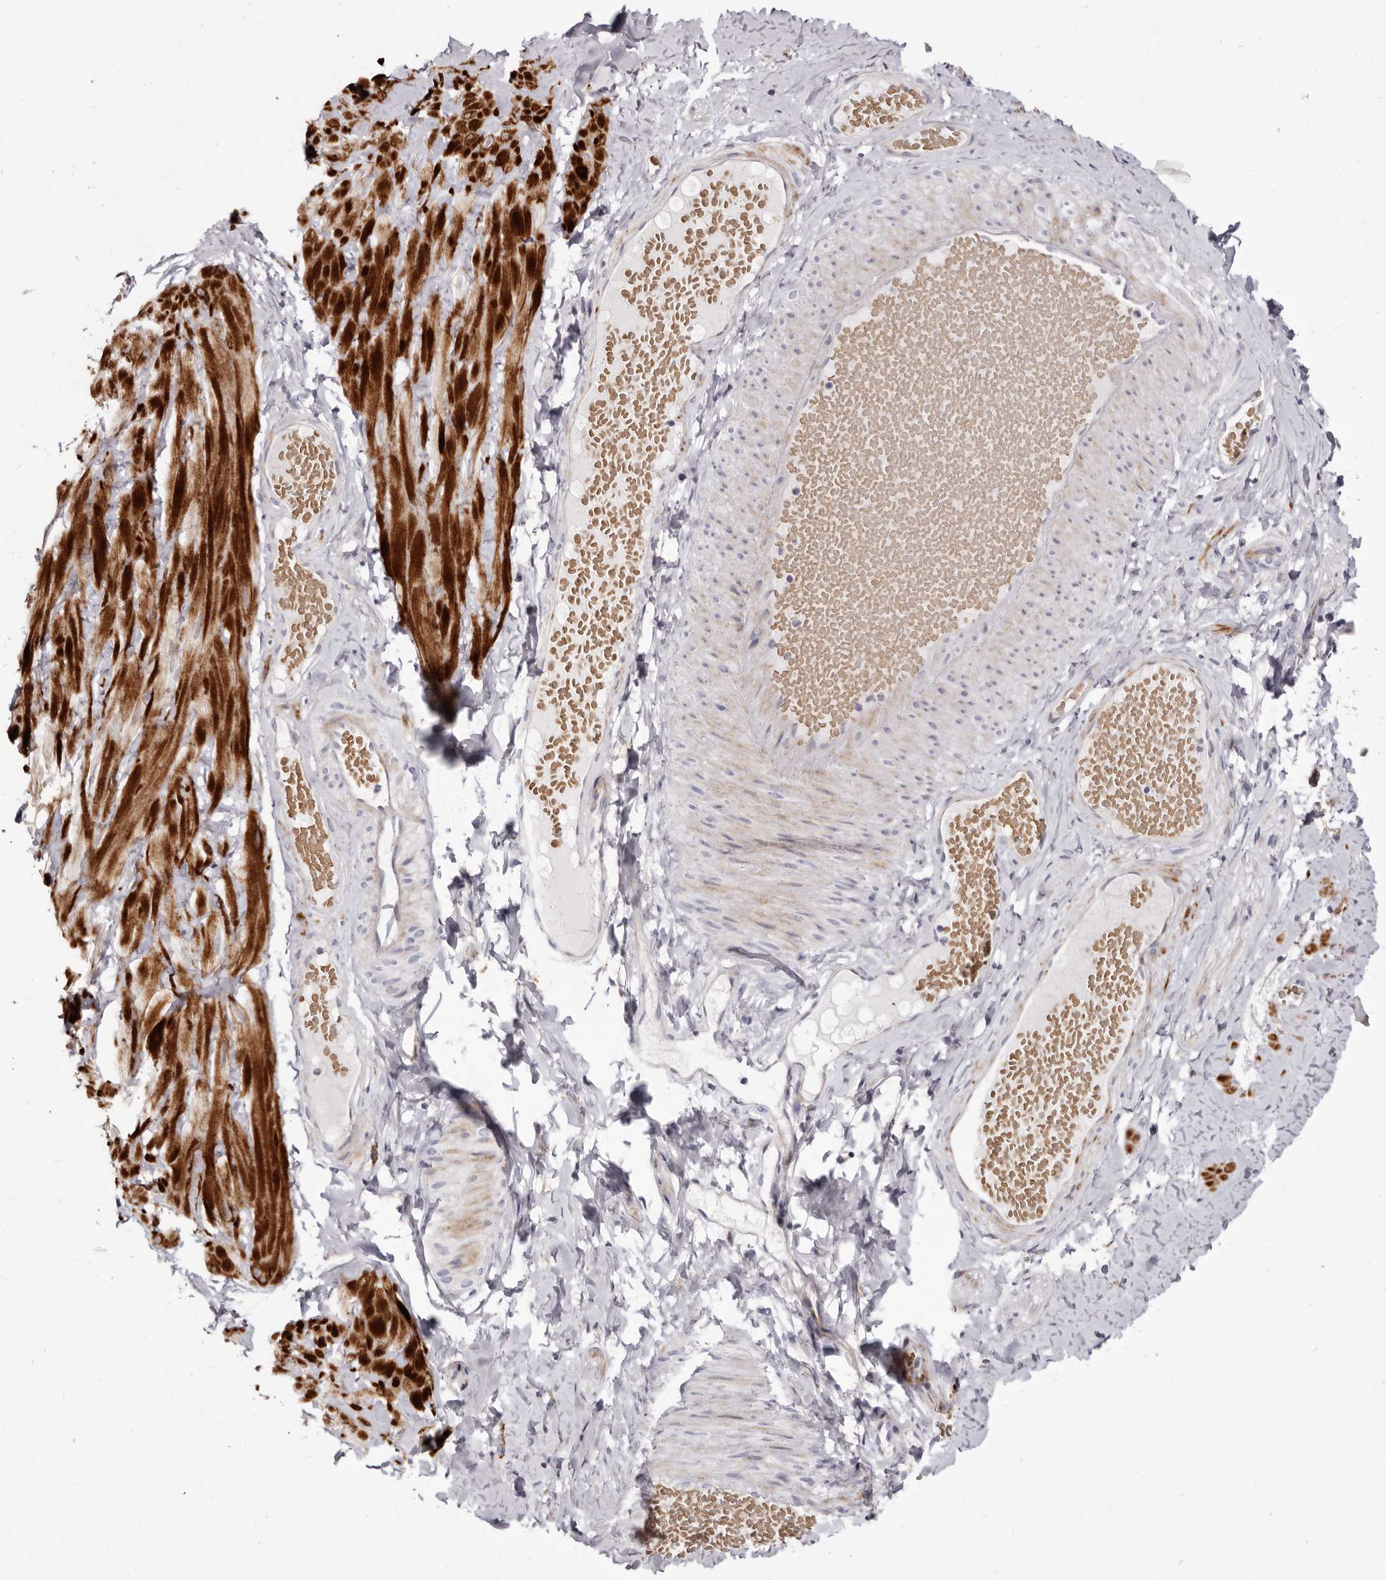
{"staining": {"intensity": "weak", "quantity": "25%-75%", "location": "cytoplasmic/membranous"}, "tissue": "adipose tissue", "cell_type": "Adipocytes", "image_type": "normal", "snomed": [{"axis": "morphology", "description": "Normal tissue, NOS"}, {"axis": "topography", "description": "Adipose tissue"}, {"axis": "topography", "description": "Vascular tissue"}, {"axis": "topography", "description": "Peripheral nerve tissue"}], "caption": "Immunohistochemistry (IHC) image of unremarkable adipose tissue: adipose tissue stained using immunohistochemistry demonstrates low levels of weak protein expression localized specifically in the cytoplasmic/membranous of adipocytes, appearing as a cytoplasmic/membranous brown color.", "gene": "AIDA", "patient": {"sex": "male", "age": 25}}